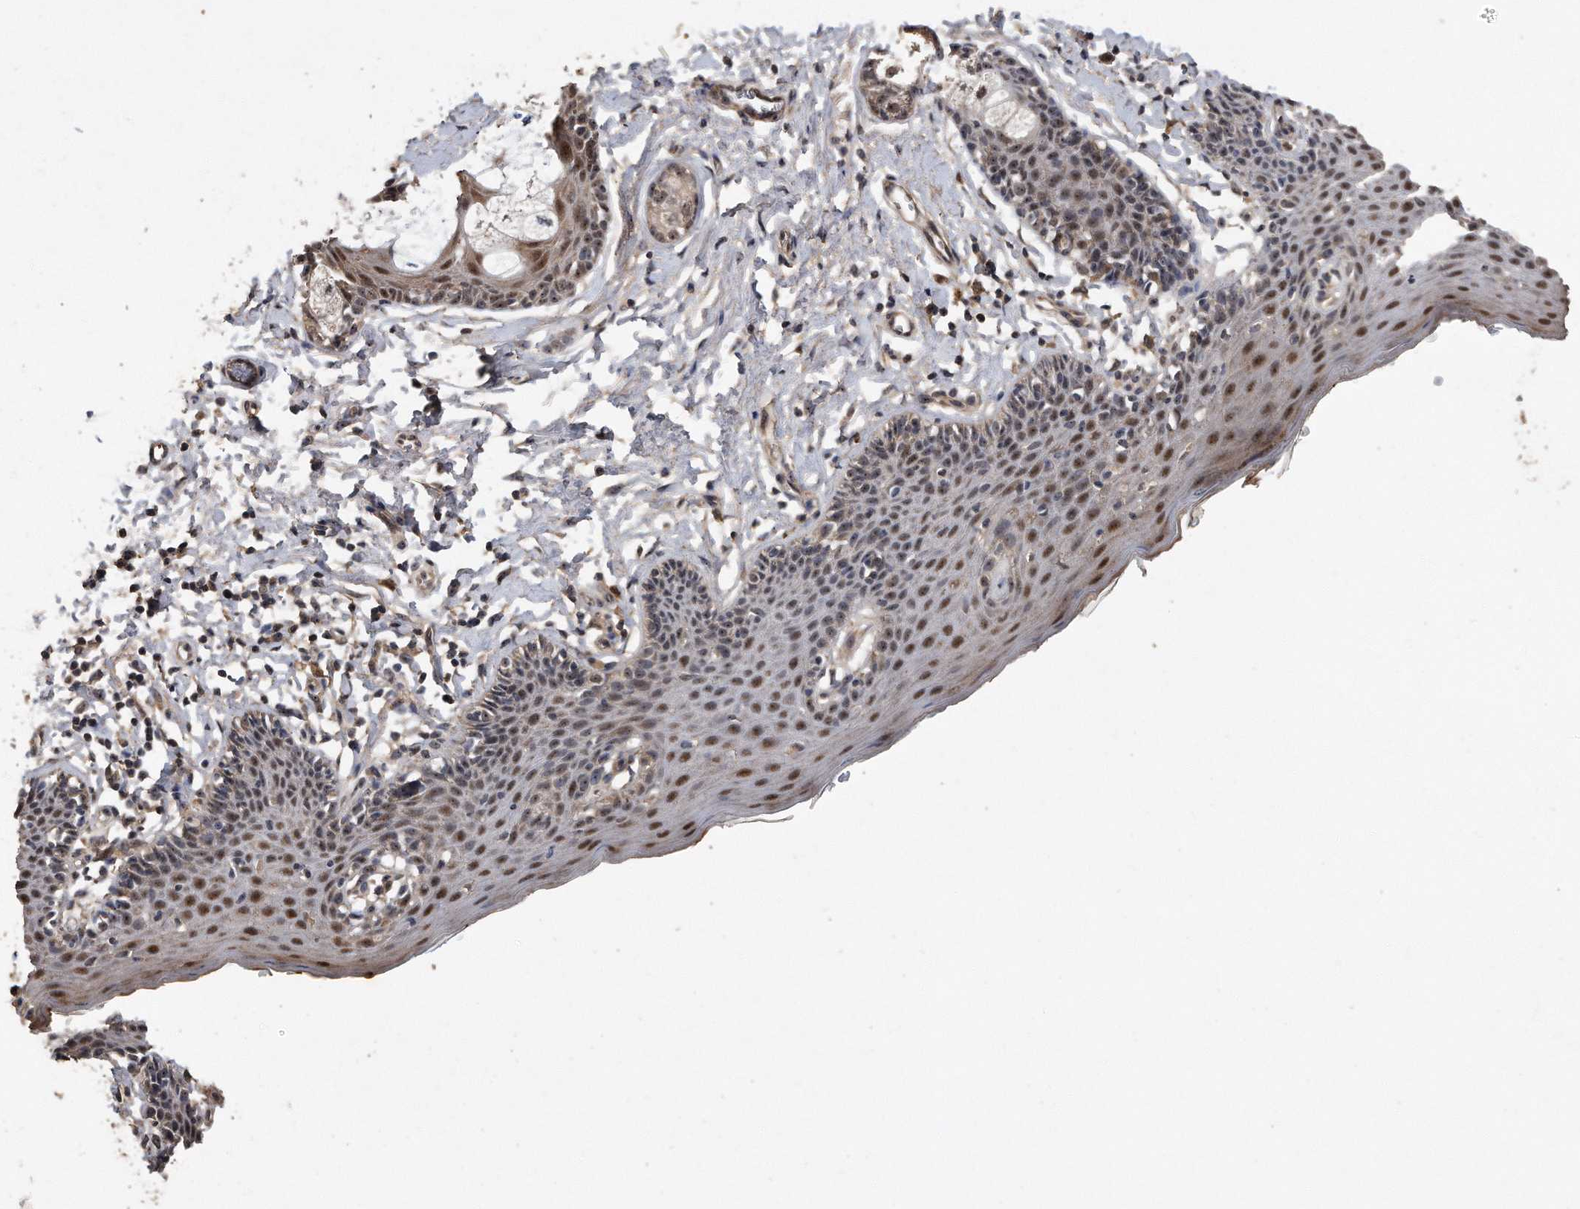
{"staining": {"intensity": "moderate", "quantity": ">75%", "location": "cytoplasmic/membranous,nuclear"}, "tissue": "skin", "cell_type": "Epidermal cells", "image_type": "normal", "snomed": [{"axis": "morphology", "description": "Normal tissue, NOS"}, {"axis": "topography", "description": "Vulva"}], "caption": "Brown immunohistochemical staining in benign human skin displays moderate cytoplasmic/membranous,nuclear staining in approximately >75% of epidermal cells. (DAB (3,3'-diaminobenzidine) IHC with brightfield microscopy, high magnification).", "gene": "PELO", "patient": {"sex": "female", "age": 66}}